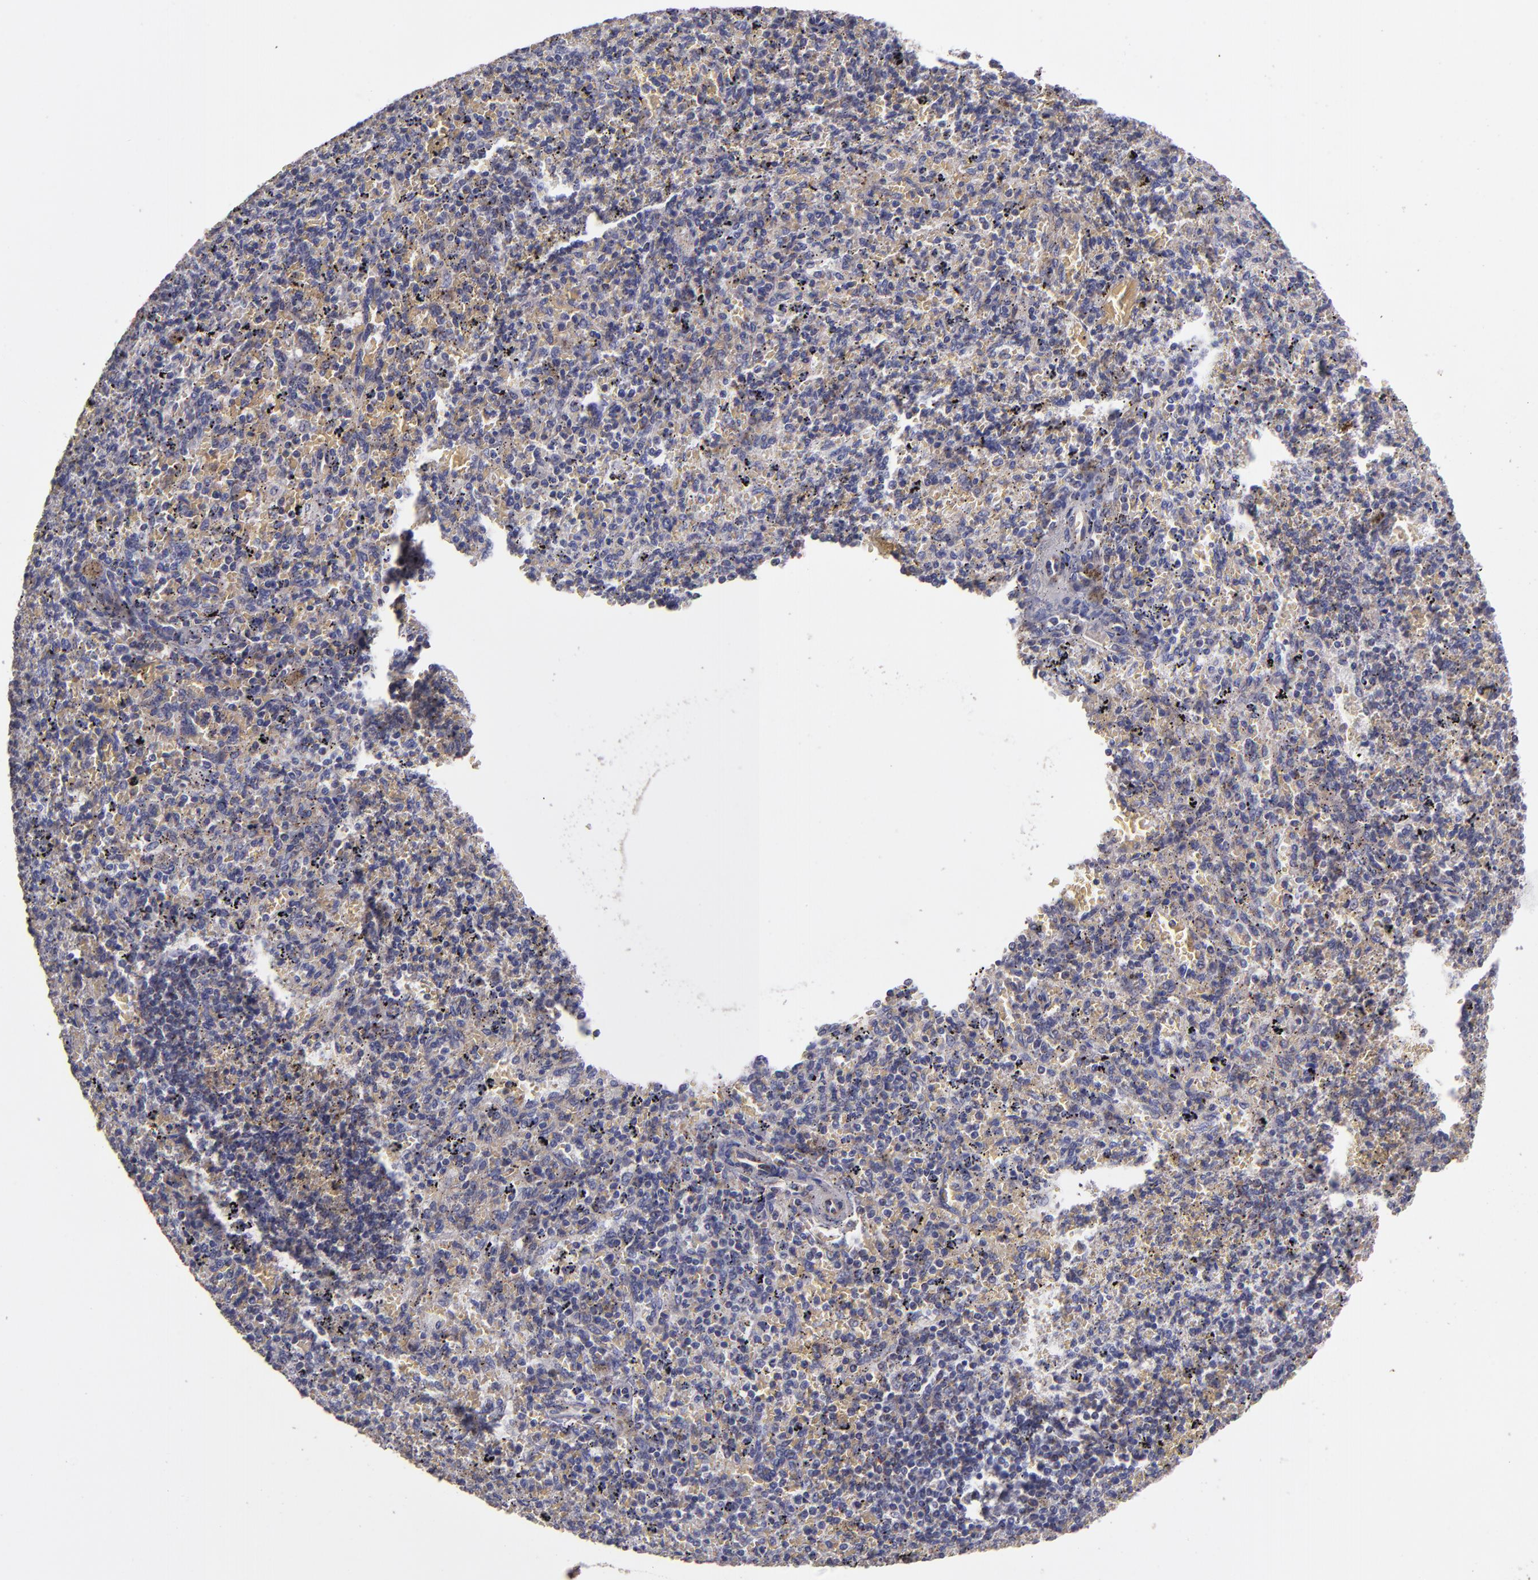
{"staining": {"intensity": "weak", "quantity": "<25%", "location": "cytoplasmic/membranous"}, "tissue": "spleen", "cell_type": "Cells in red pulp", "image_type": "normal", "snomed": [{"axis": "morphology", "description": "Normal tissue, NOS"}, {"axis": "topography", "description": "Spleen"}], "caption": "Spleen stained for a protein using IHC shows no expression cells in red pulp.", "gene": "CLTA", "patient": {"sex": "female", "age": 43}}